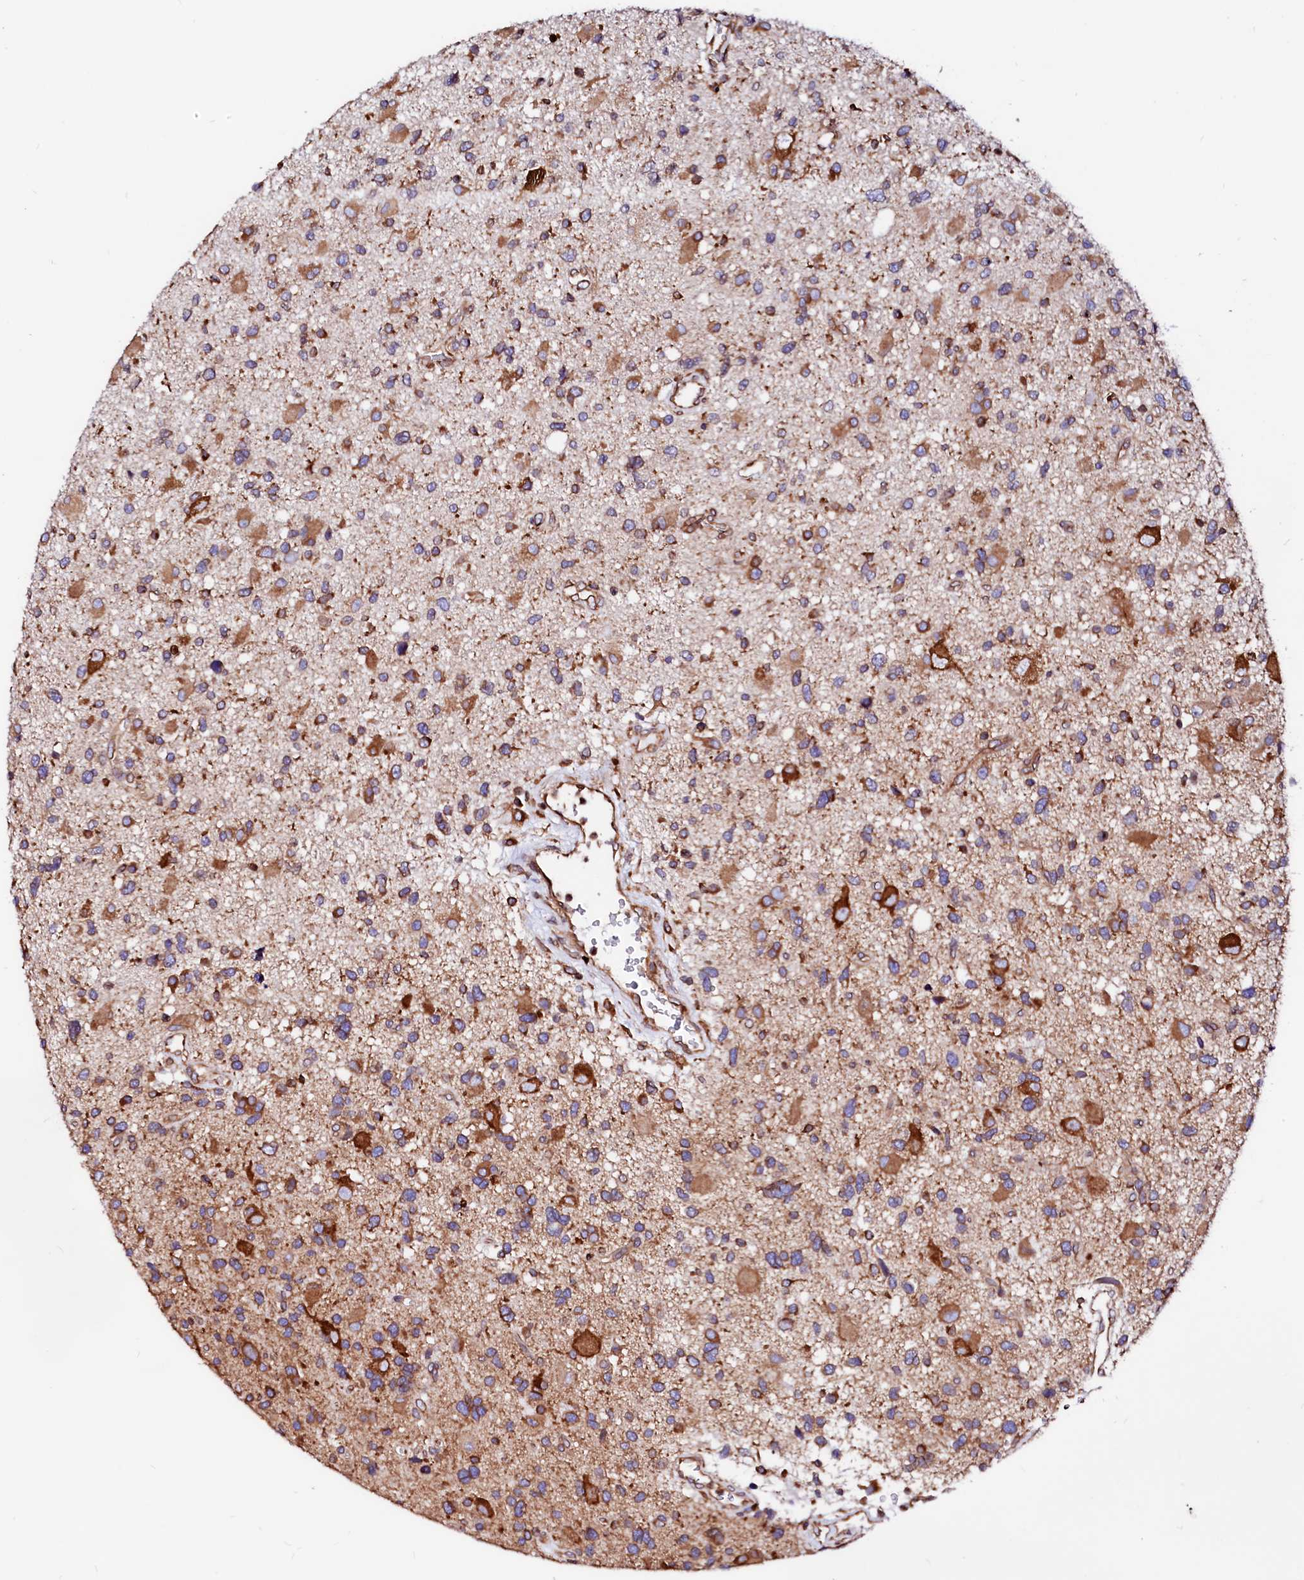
{"staining": {"intensity": "moderate", "quantity": ">75%", "location": "cytoplasmic/membranous"}, "tissue": "glioma", "cell_type": "Tumor cells", "image_type": "cancer", "snomed": [{"axis": "morphology", "description": "Glioma, malignant, High grade"}, {"axis": "topography", "description": "Brain"}], "caption": "A brown stain highlights moderate cytoplasmic/membranous staining of a protein in glioma tumor cells.", "gene": "DERL1", "patient": {"sex": "male", "age": 33}}